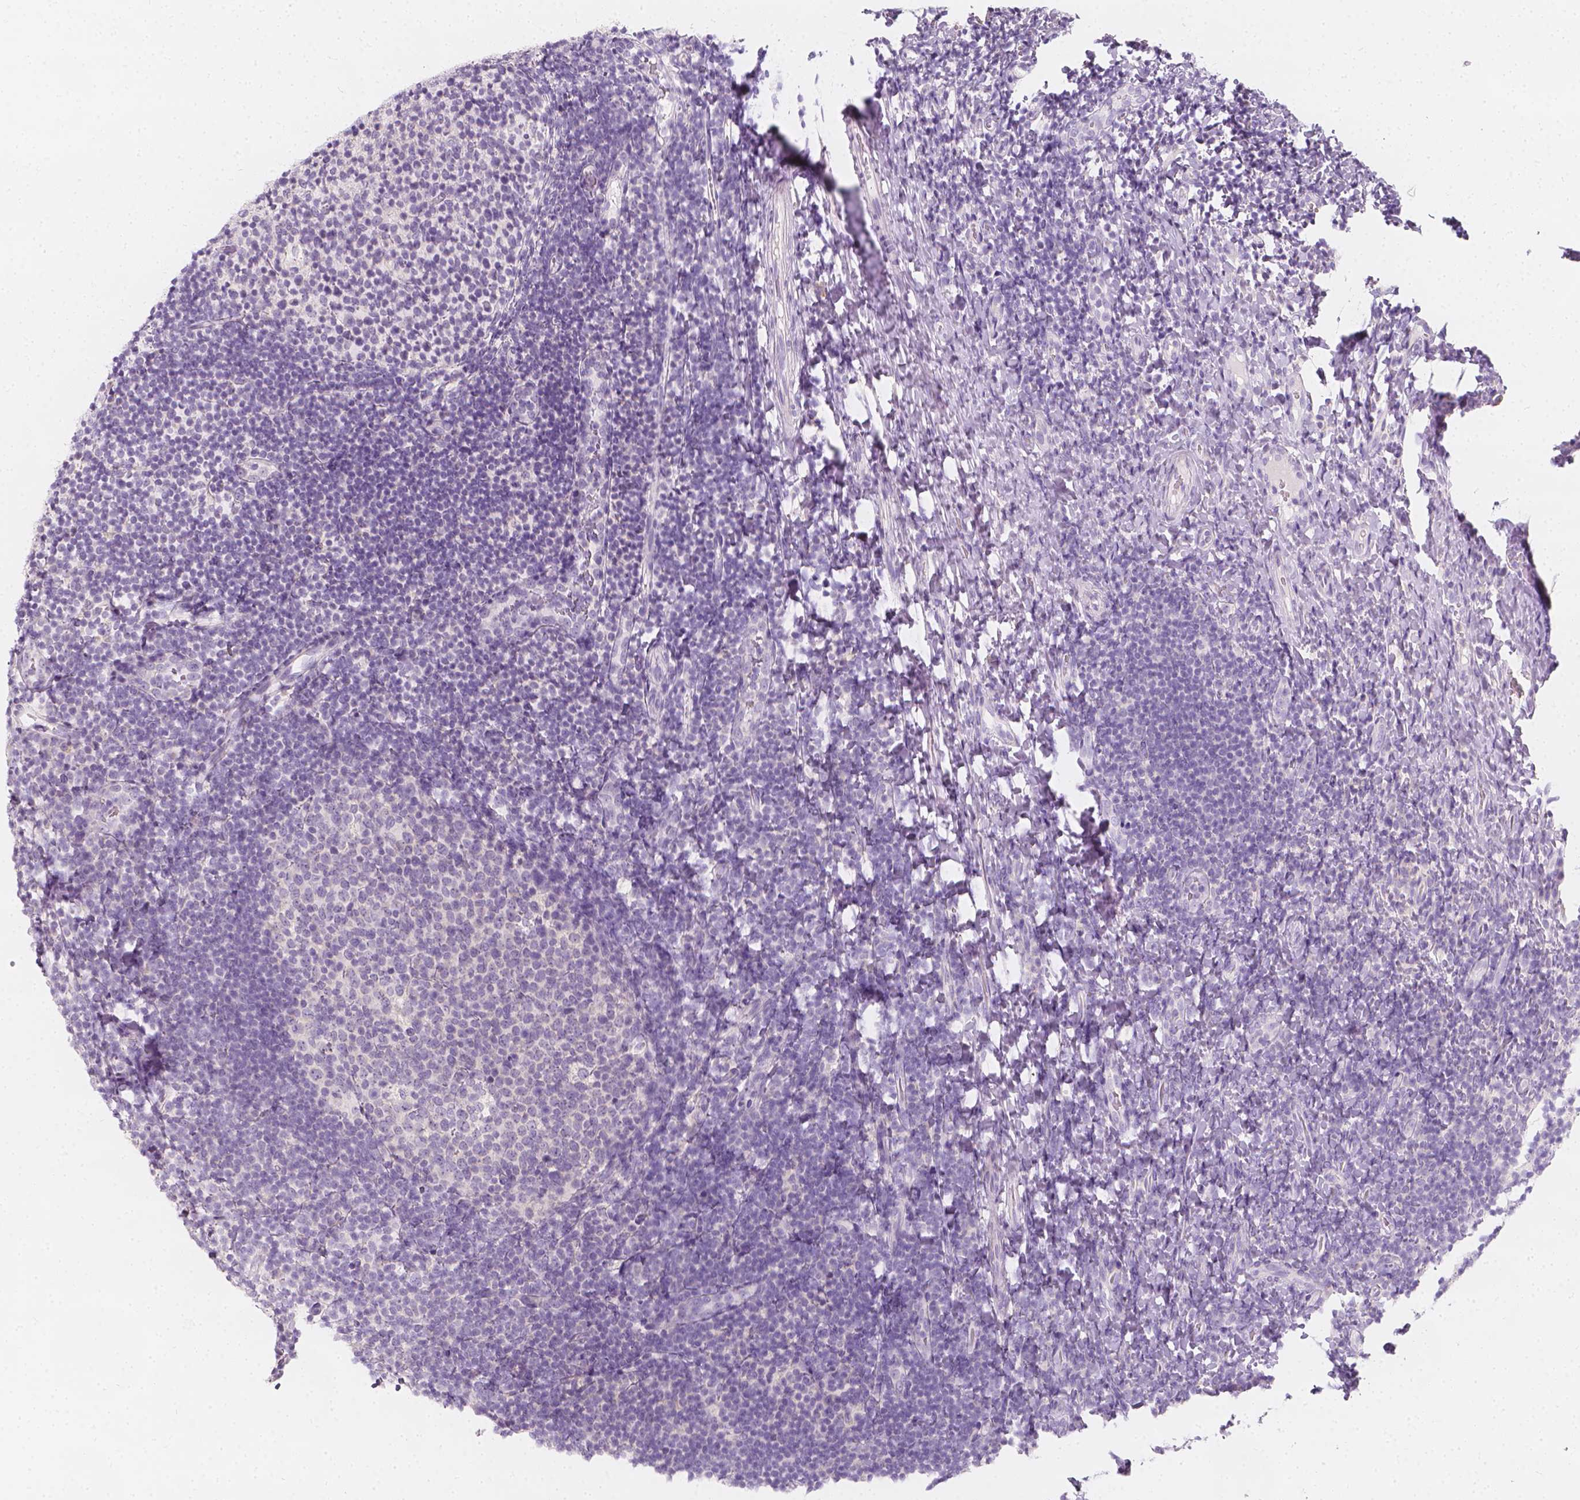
{"staining": {"intensity": "negative", "quantity": "none", "location": "none"}, "tissue": "tonsil", "cell_type": "Germinal center cells", "image_type": "normal", "snomed": [{"axis": "morphology", "description": "Normal tissue, NOS"}, {"axis": "topography", "description": "Tonsil"}], "caption": "The micrograph shows no significant staining in germinal center cells of tonsil. Nuclei are stained in blue.", "gene": "RBFOX1", "patient": {"sex": "female", "age": 10}}